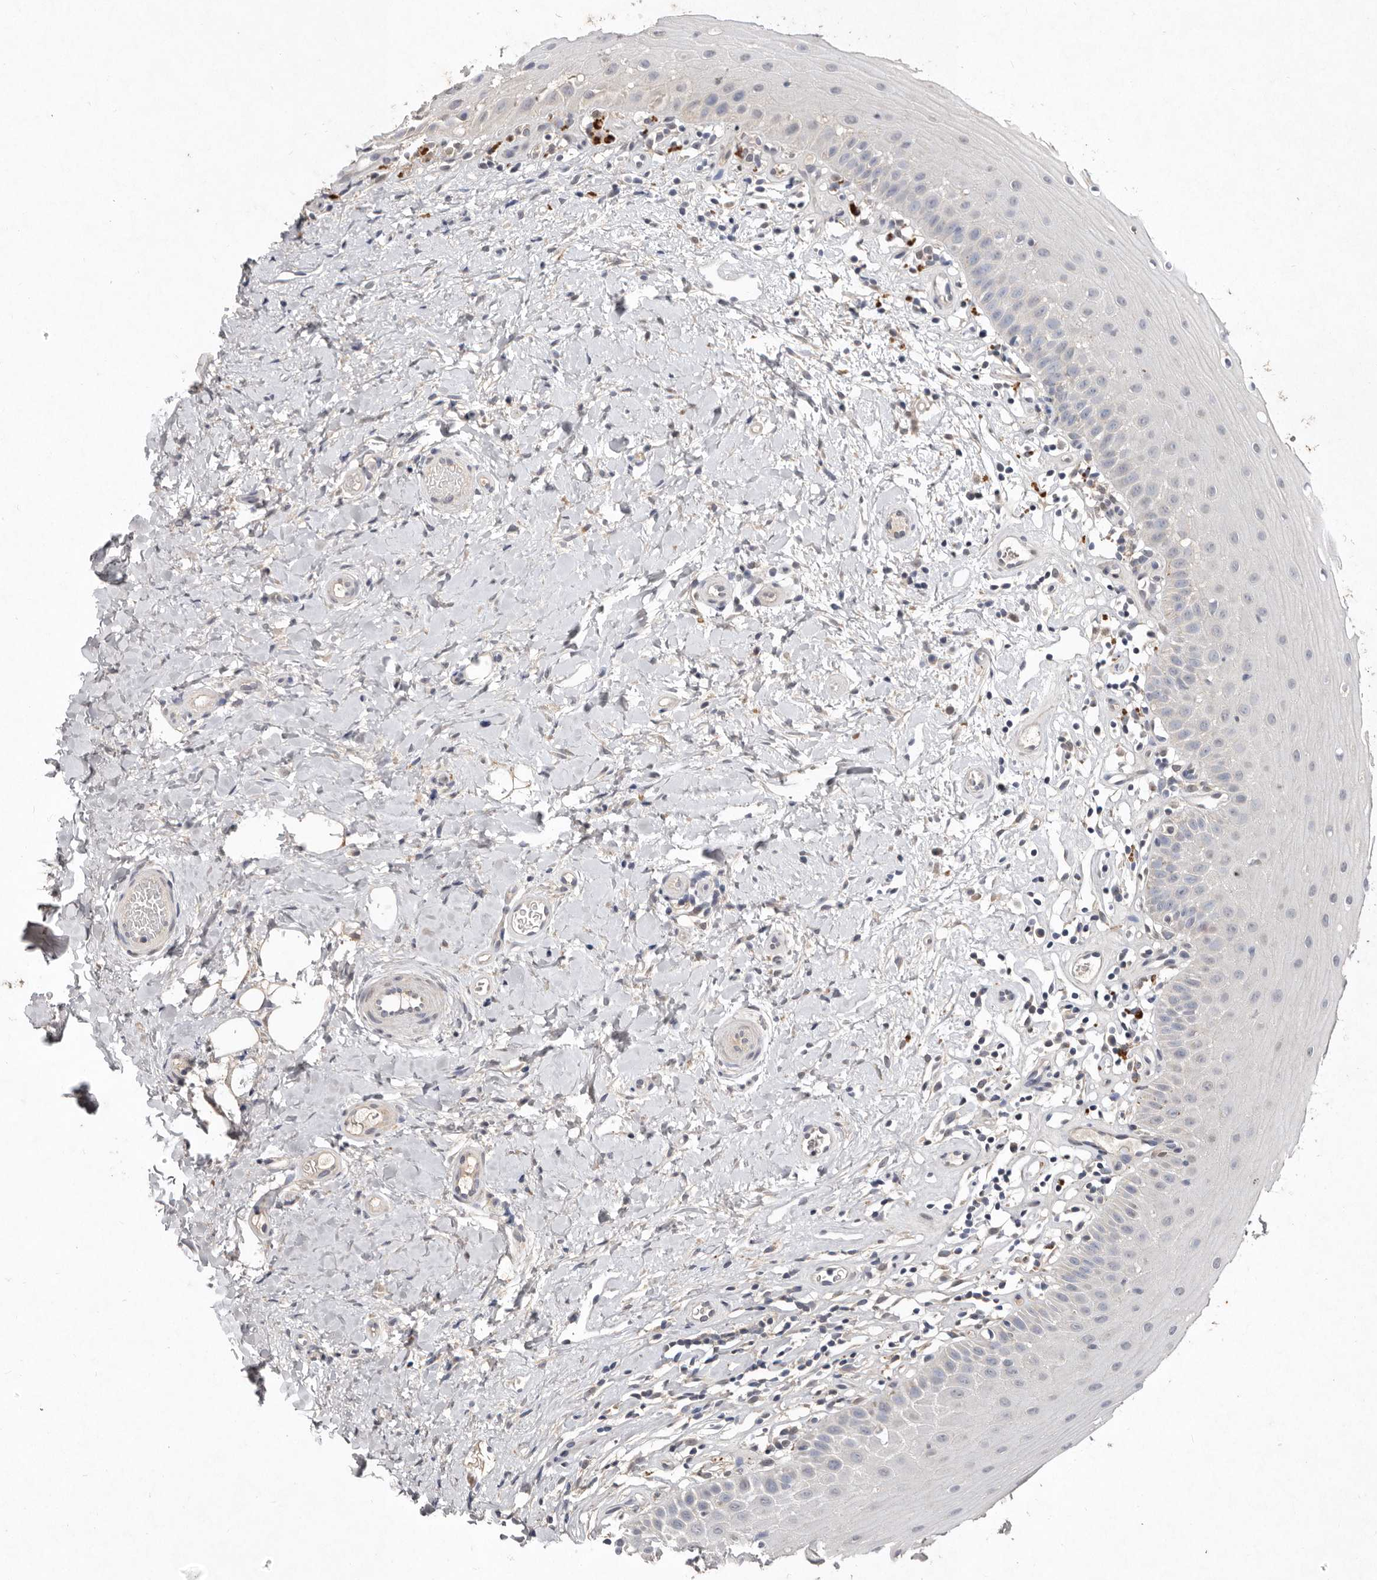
{"staining": {"intensity": "negative", "quantity": "none", "location": "none"}, "tissue": "oral mucosa", "cell_type": "Squamous epithelial cells", "image_type": "normal", "snomed": [{"axis": "morphology", "description": "Normal tissue, NOS"}, {"axis": "topography", "description": "Oral tissue"}], "caption": "DAB immunohistochemical staining of unremarkable human oral mucosa demonstrates no significant positivity in squamous epithelial cells. (Immunohistochemistry, brightfield microscopy, high magnification).", "gene": "EDEM1", "patient": {"sex": "female", "age": 56}}